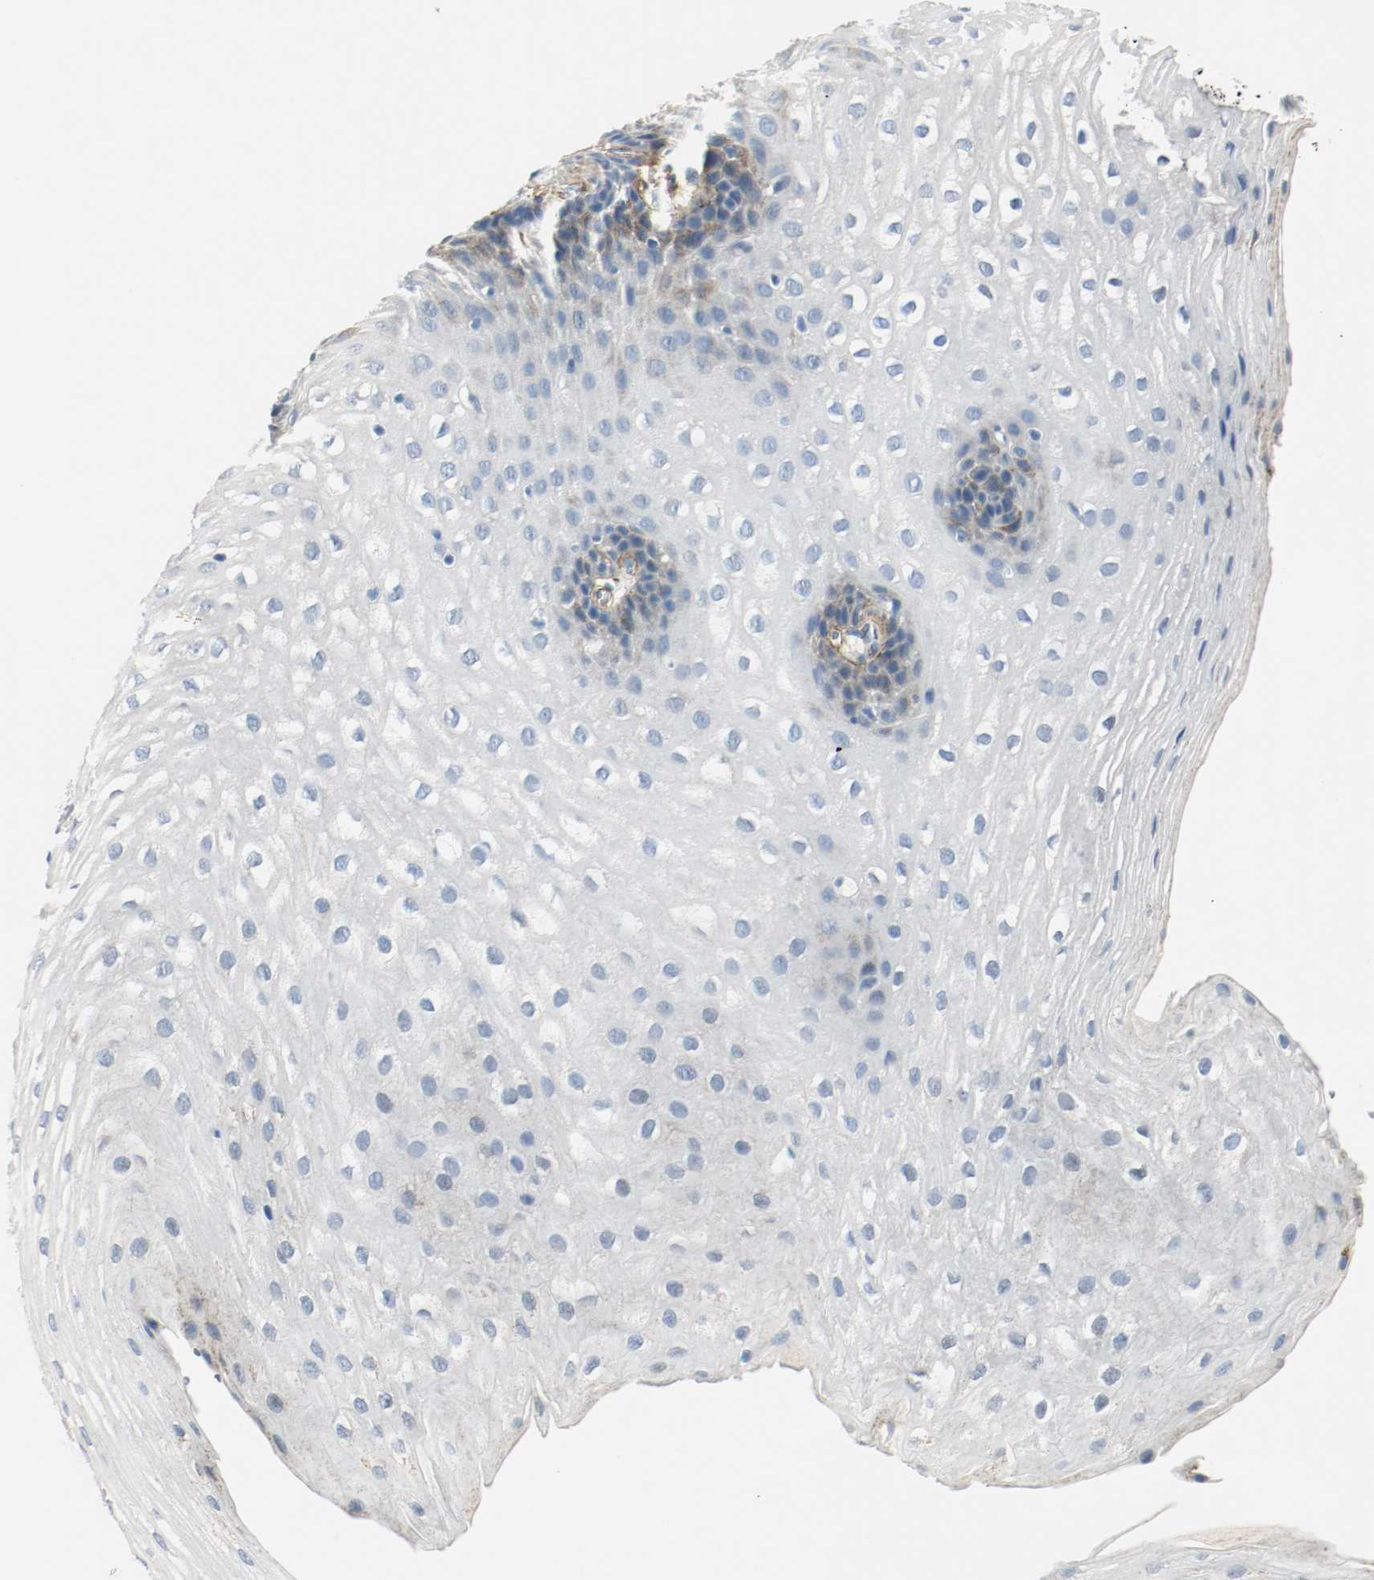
{"staining": {"intensity": "weak", "quantity": "<25%", "location": "cytoplasmic/membranous"}, "tissue": "esophagus", "cell_type": "Squamous epithelial cells", "image_type": "normal", "snomed": [{"axis": "morphology", "description": "Normal tissue, NOS"}, {"axis": "topography", "description": "Esophagus"}], "caption": "Immunohistochemistry photomicrograph of benign human esophagus stained for a protein (brown), which demonstrates no staining in squamous epithelial cells.", "gene": "LAMB1", "patient": {"sex": "male", "age": 48}}